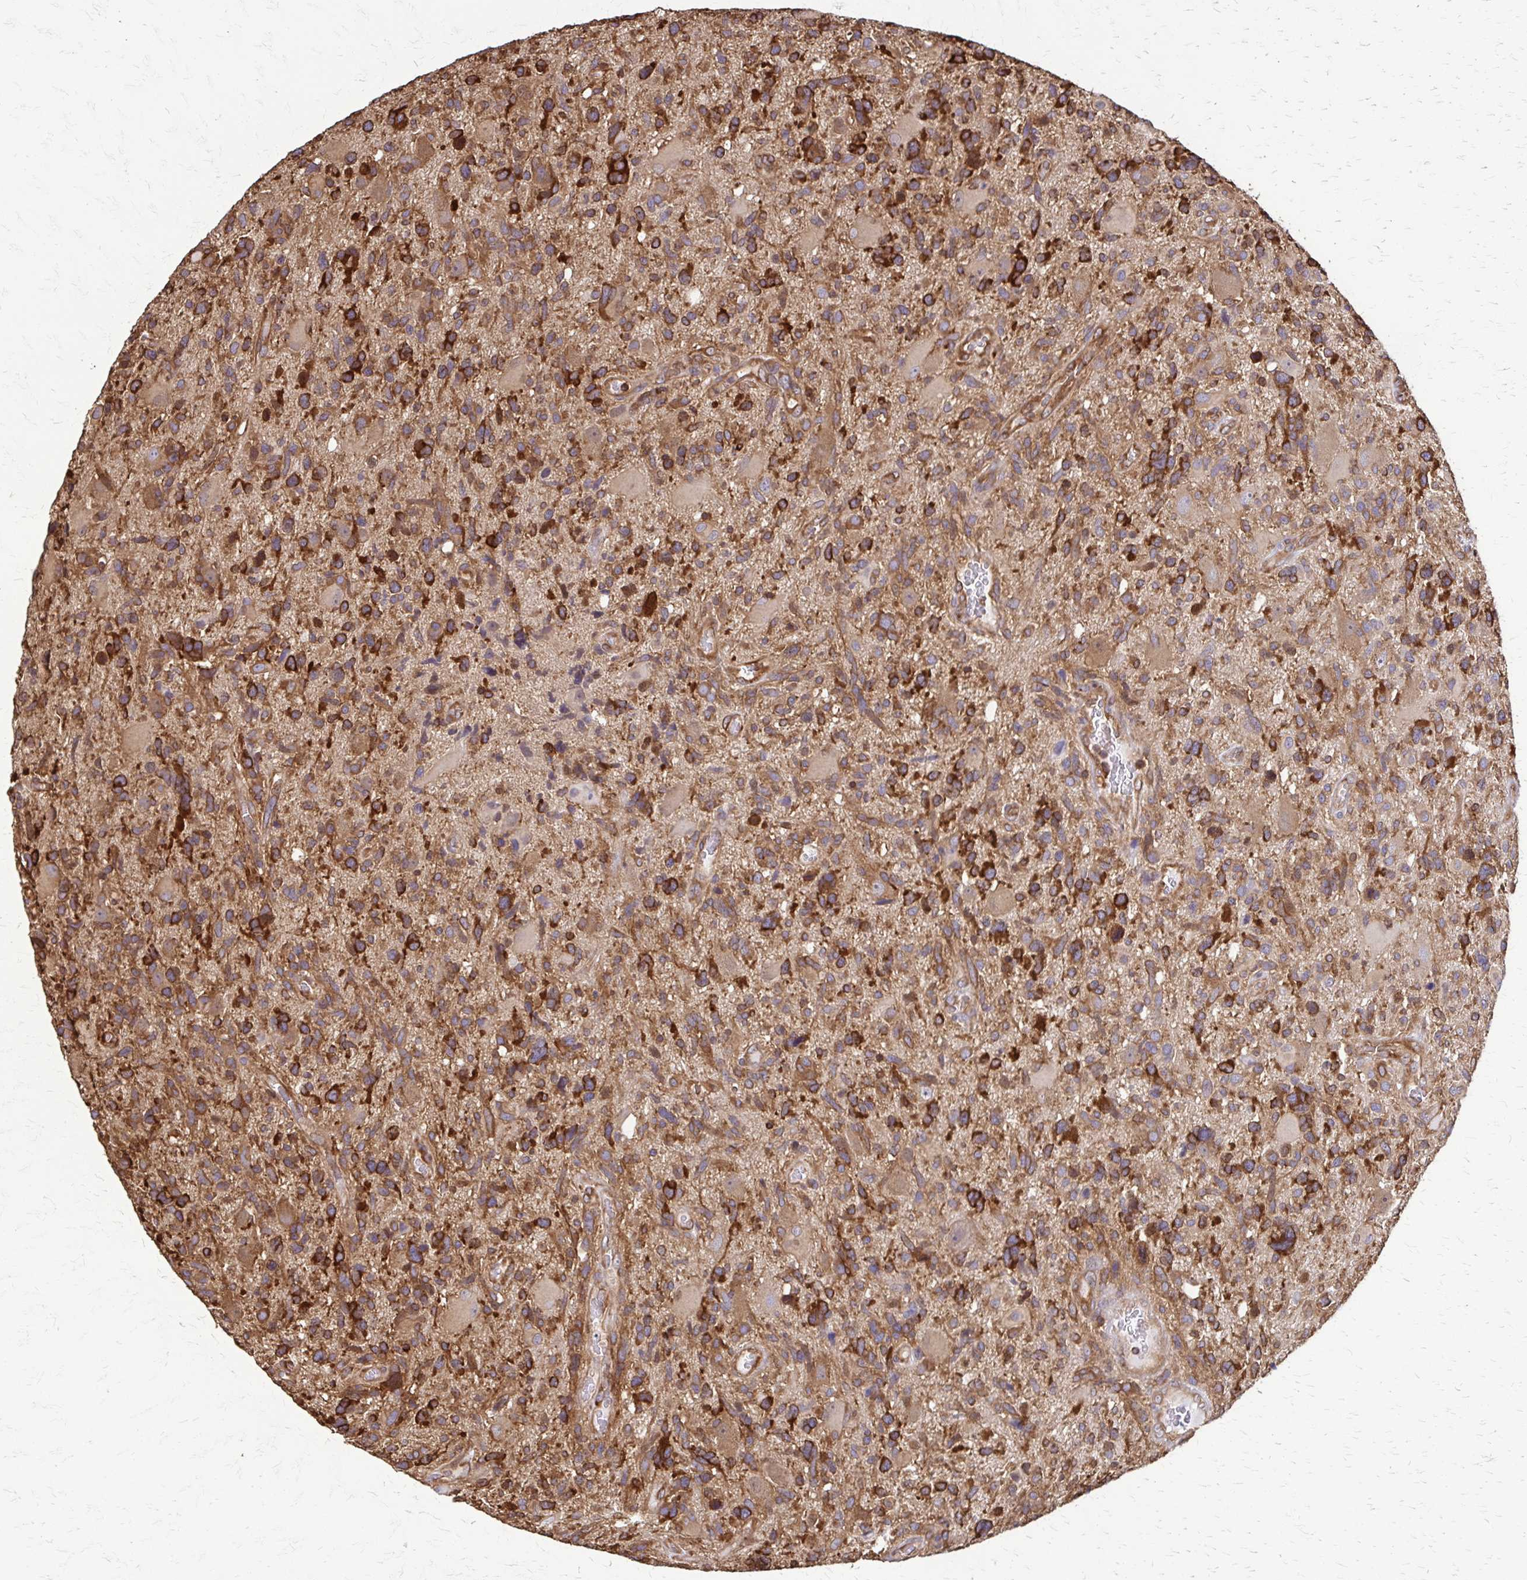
{"staining": {"intensity": "strong", "quantity": ">75%", "location": "cytoplasmic/membranous"}, "tissue": "glioma", "cell_type": "Tumor cells", "image_type": "cancer", "snomed": [{"axis": "morphology", "description": "Glioma, malignant, High grade"}, {"axis": "topography", "description": "Brain"}], "caption": "Strong cytoplasmic/membranous staining is identified in approximately >75% of tumor cells in glioma.", "gene": "EEF2", "patient": {"sex": "male", "age": 49}}